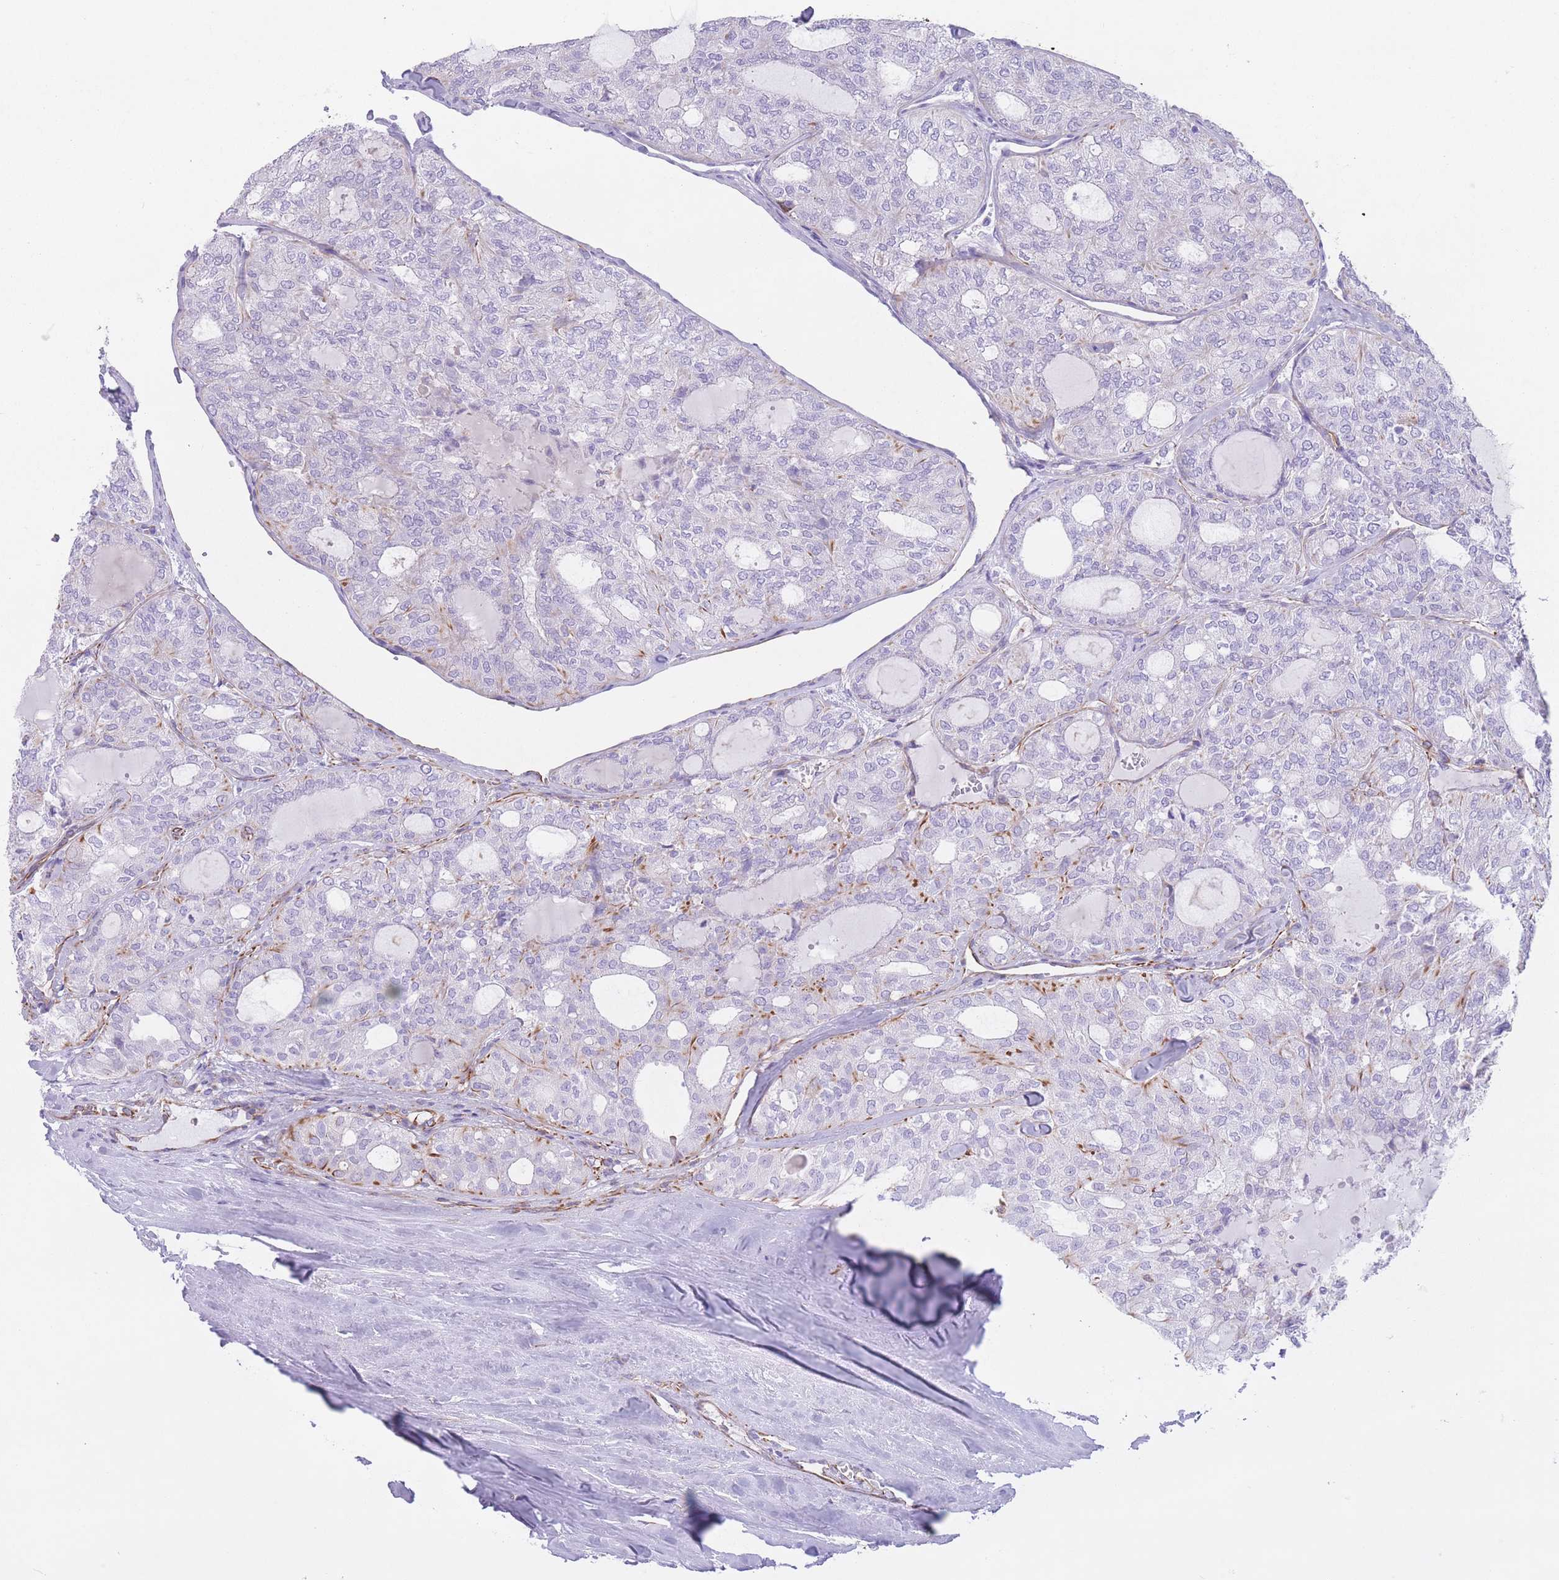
{"staining": {"intensity": "negative", "quantity": "none", "location": "none"}, "tissue": "thyroid cancer", "cell_type": "Tumor cells", "image_type": "cancer", "snomed": [{"axis": "morphology", "description": "Follicular adenoma carcinoma, NOS"}, {"axis": "topography", "description": "Thyroid gland"}], "caption": "Immunohistochemical staining of follicular adenoma carcinoma (thyroid) shows no significant expression in tumor cells.", "gene": "PTCD1", "patient": {"sex": "male", "age": 75}}